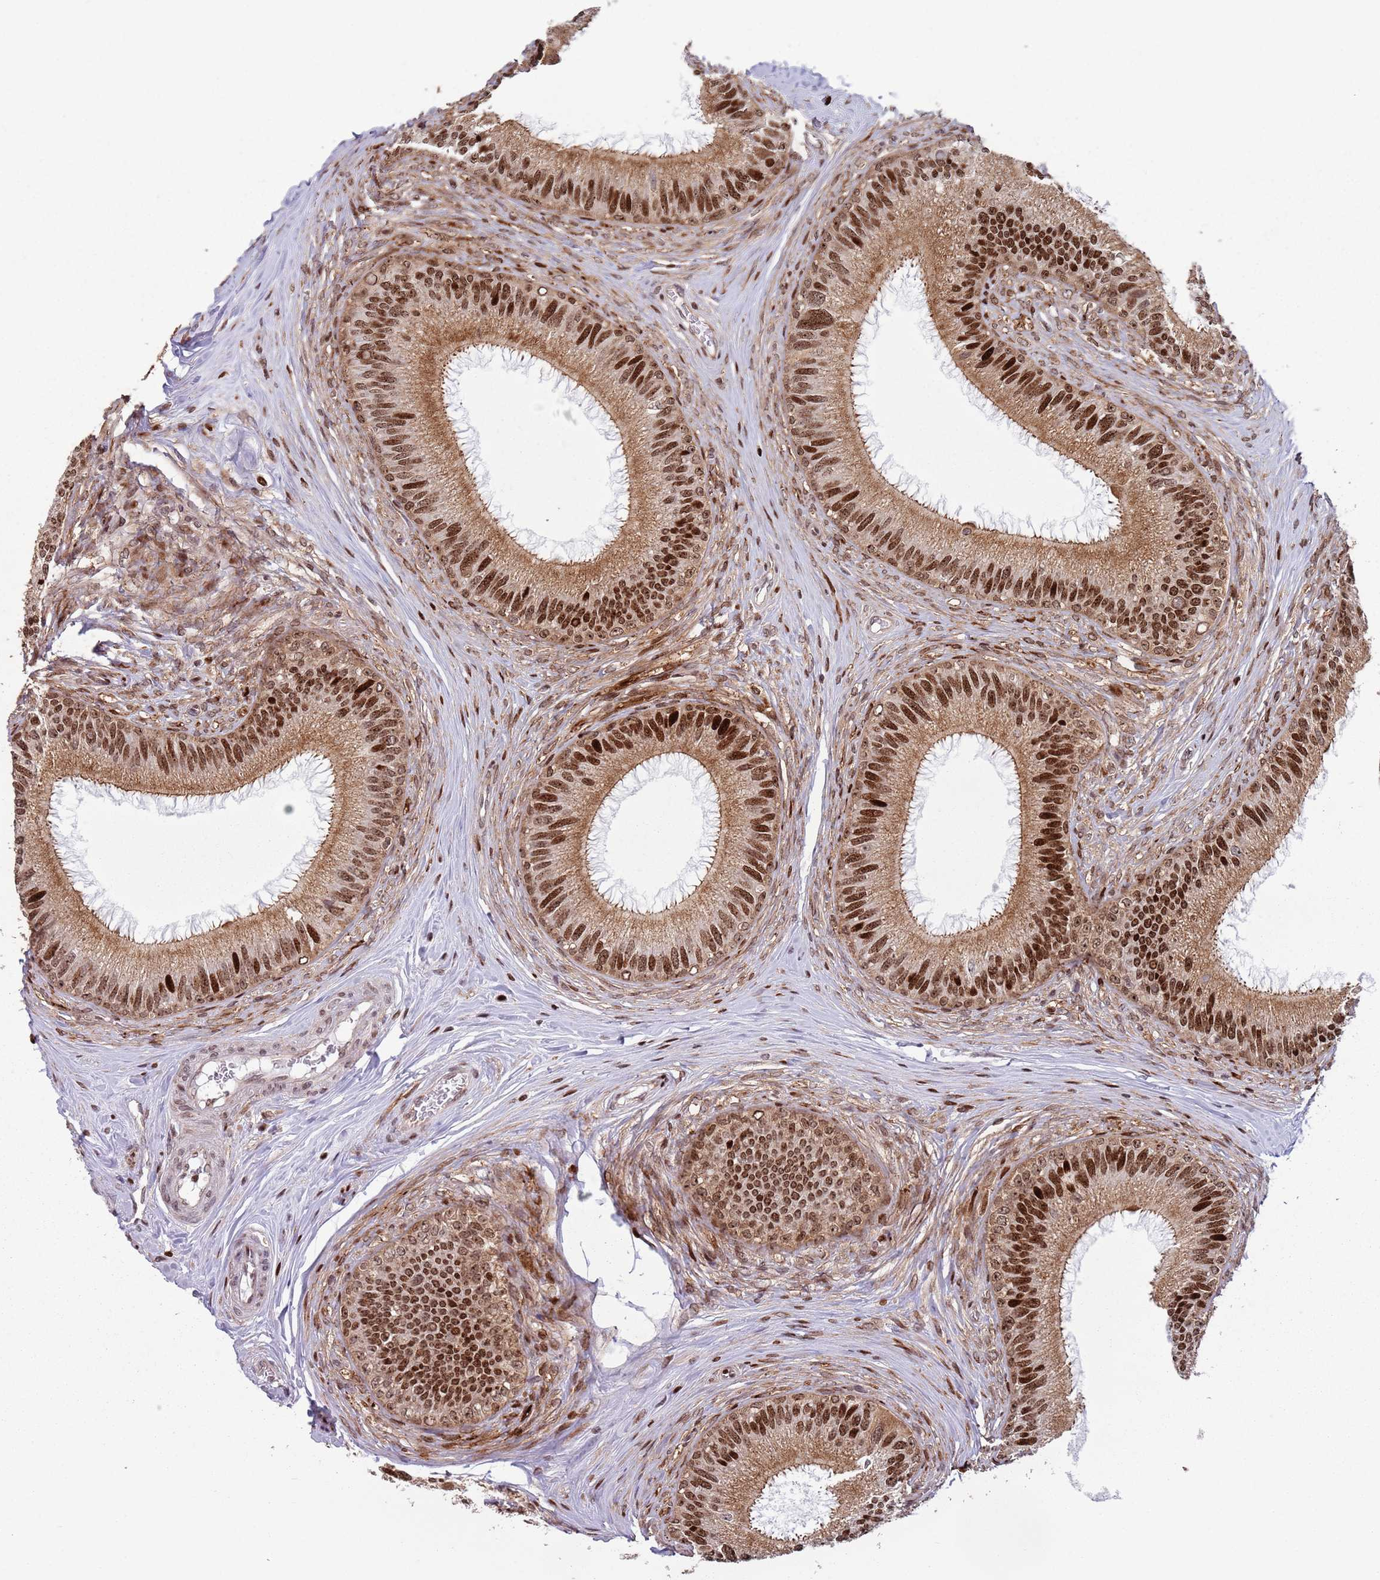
{"staining": {"intensity": "strong", "quantity": ">75%", "location": "cytoplasmic/membranous,nuclear"}, "tissue": "epididymis", "cell_type": "Glandular cells", "image_type": "normal", "snomed": [{"axis": "morphology", "description": "Normal tissue, NOS"}, {"axis": "topography", "description": "Epididymis"}], "caption": "Protein staining displays strong cytoplasmic/membranous,nuclear expression in about >75% of glandular cells in unremarkable epididymis. (DAB = brown stain, brightfield microscopy at high magnification).", "gene": "HNRNPLL", "patient": {"sex": "male", "age": 27}}